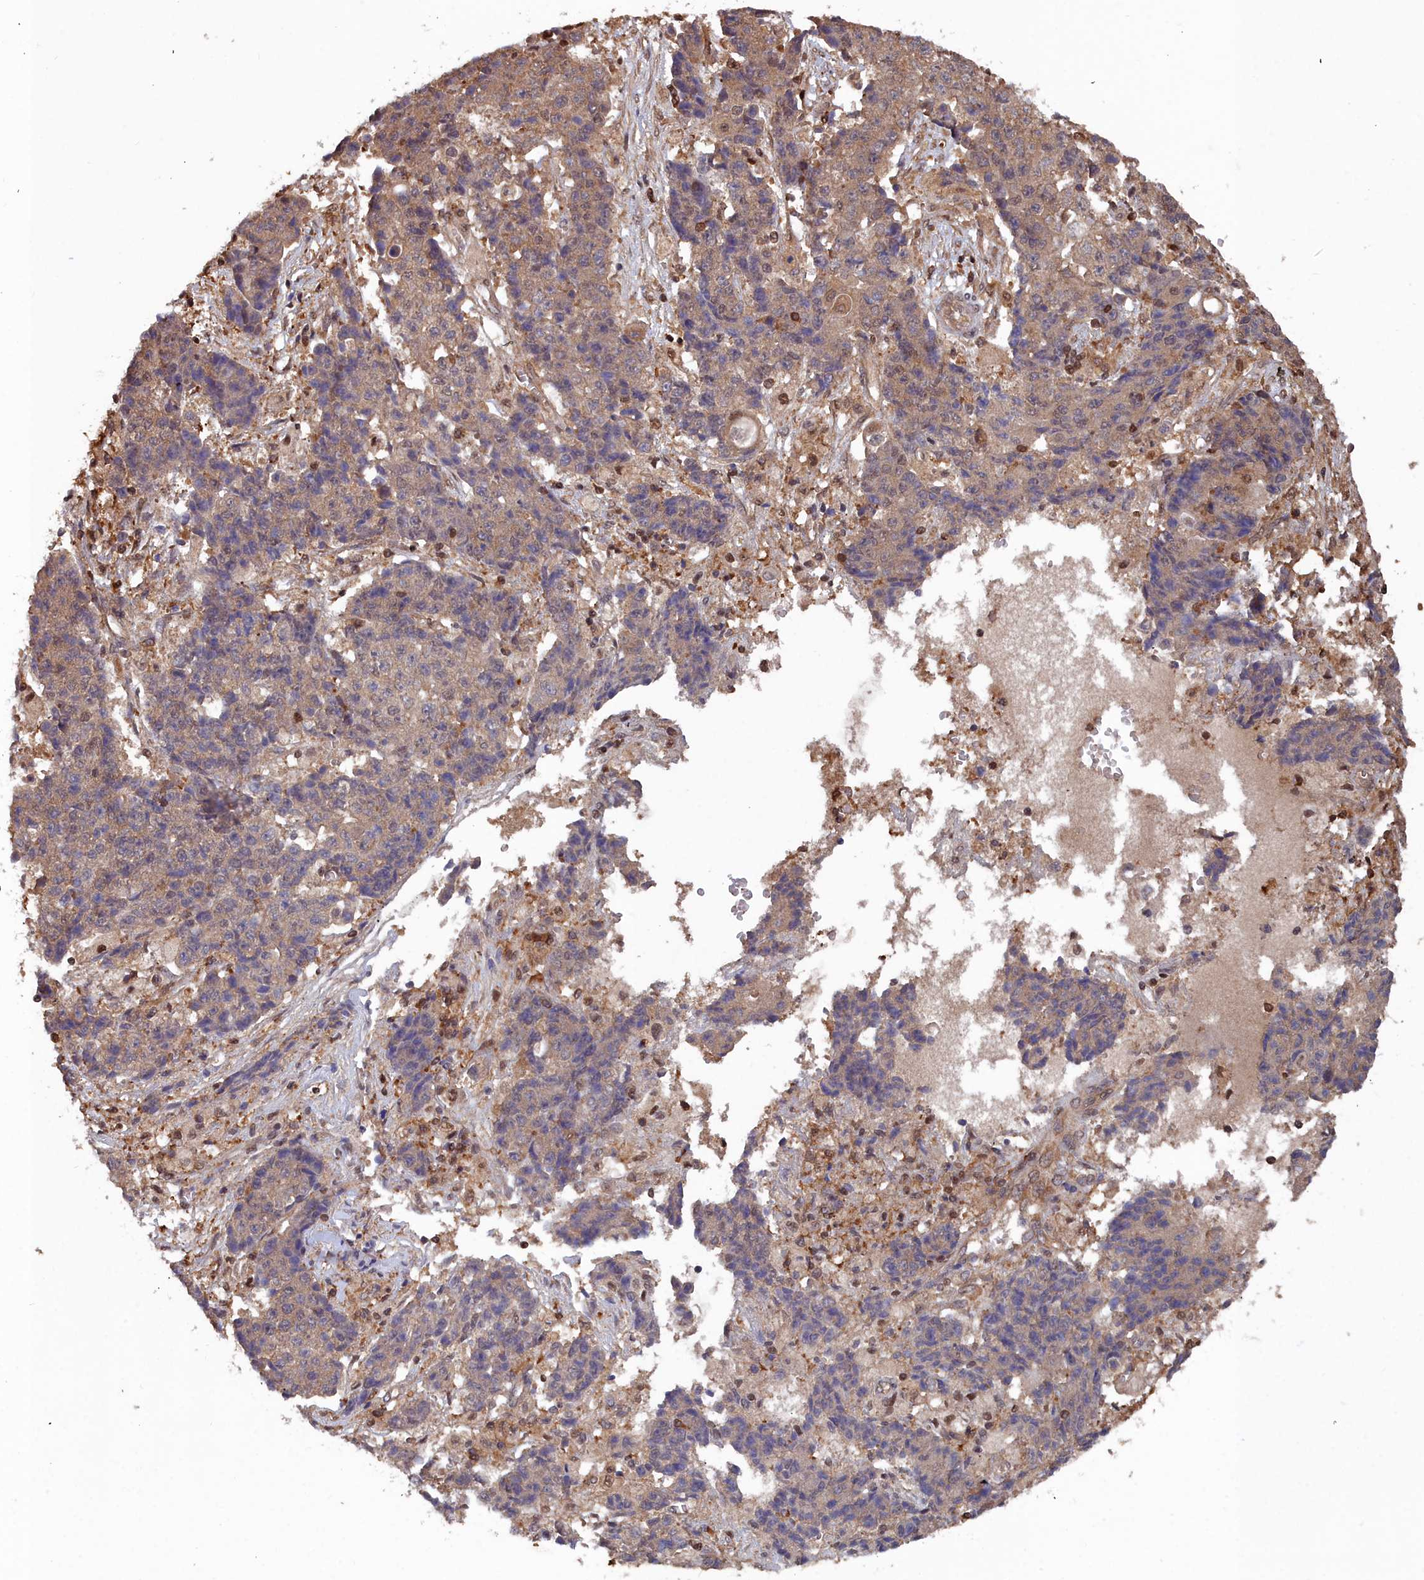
{"staining": {"intensity": "weak", "quantity": ">75%", "location": "cytoplasmic/membranous"}, "tissue": "ovarian cancer", "cell_type": "Tumor cells", "image_type": "cancer", "snomed": [{"axis": "morphology", "description": "Carcinoma, endometroid"}, {"axis": "topography", "description": "Ovary"}], "caption": "Ovarian cancer was stained to show a protein in brown. There is low levels of weak cytoplasmic/membranous positivity in approximately >75% of tumor cells.", "gene": "GFRA2", "patient": {"sex": "female", "age": 42}}